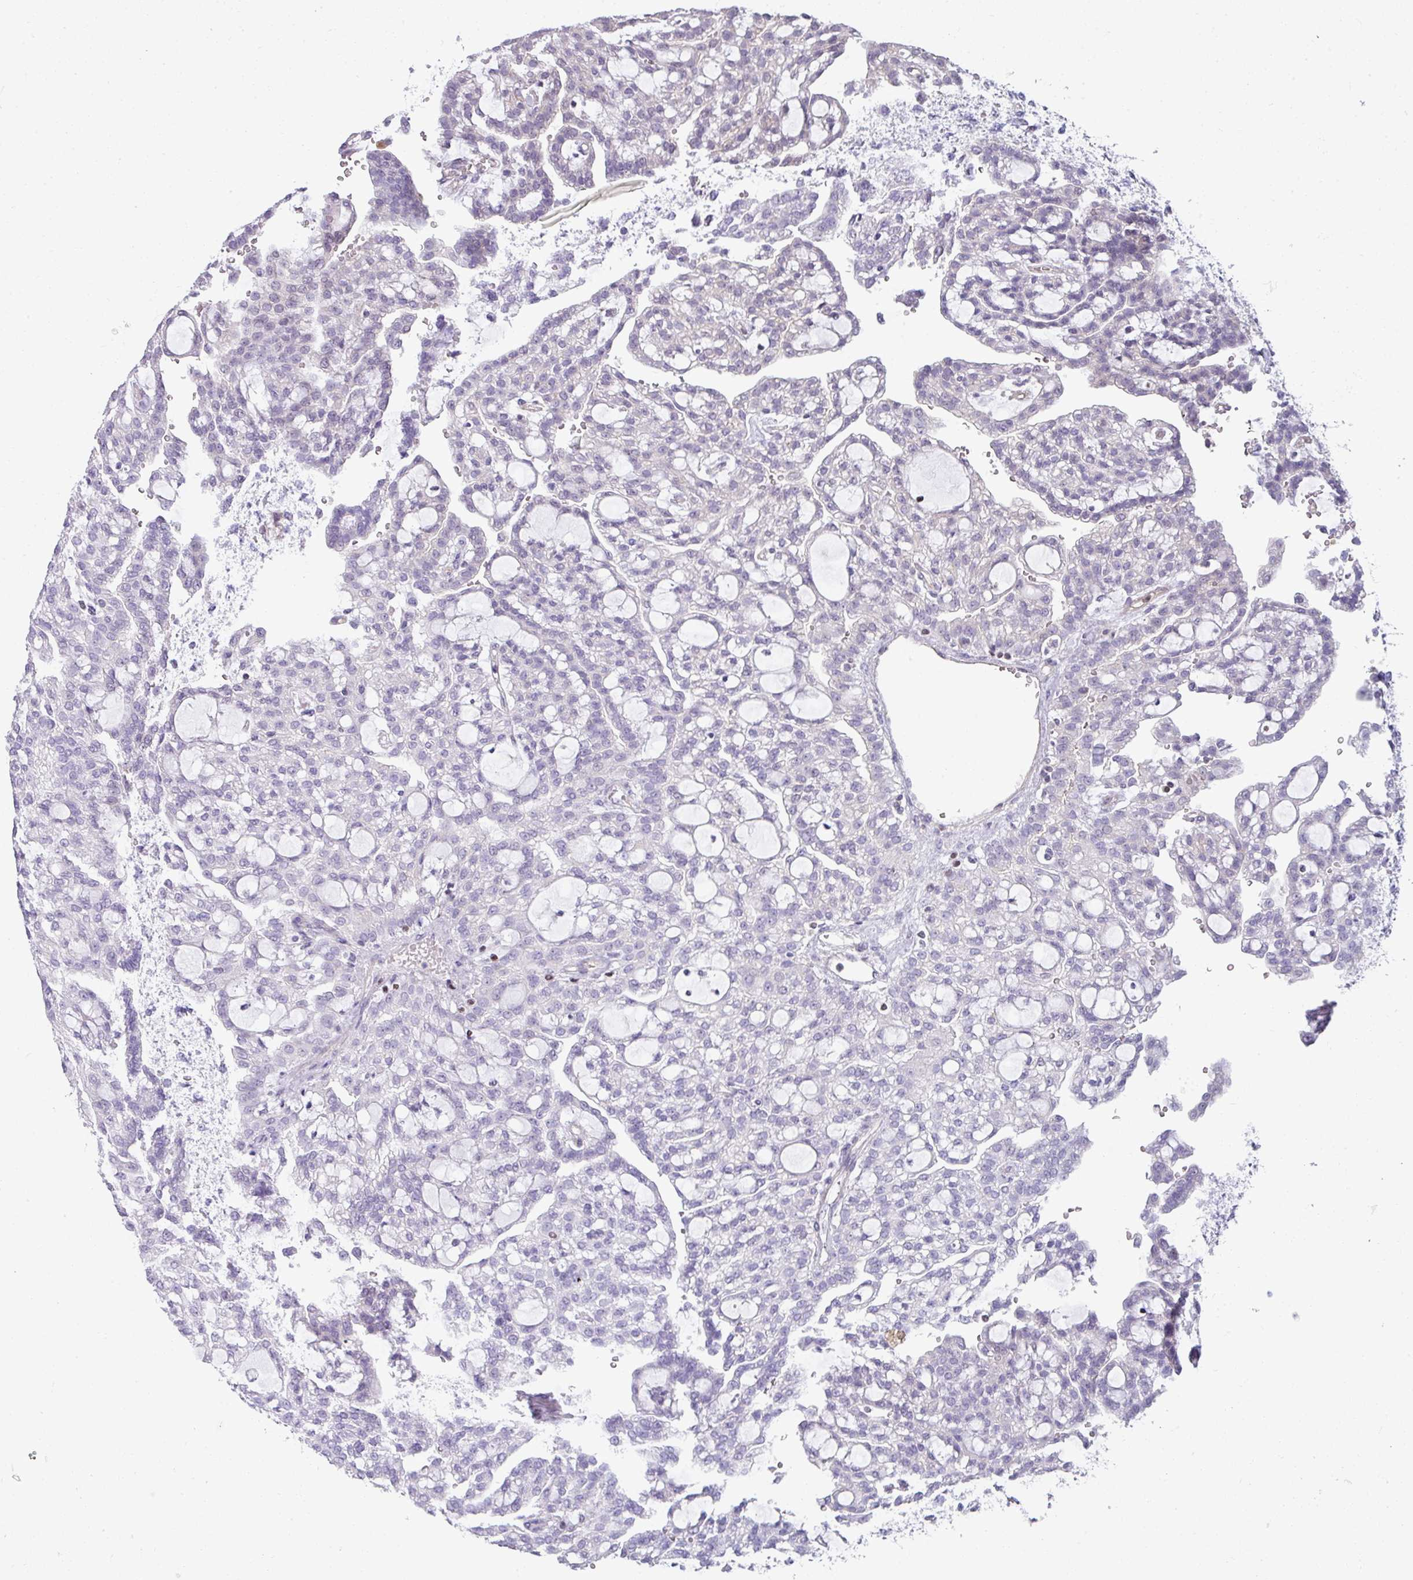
{"staining": {"intensity": "negative", "quantity": "none", "location": "none"}, "tissue": "renal cancer", "cell_type": "Tumor cells", "image_type": "cancer", "snomed": [{"axis": "morphology", "description": "Adenocarcinoma, NOS"}, {"axis": "topography", "description": "Kidney"}], "caption": "The histopathology image reveals no significant positivity in tumor cells of renal adenocarcinoma.", "gene": "STAT5A", "patient": {"sex": "male", "age": 63}}